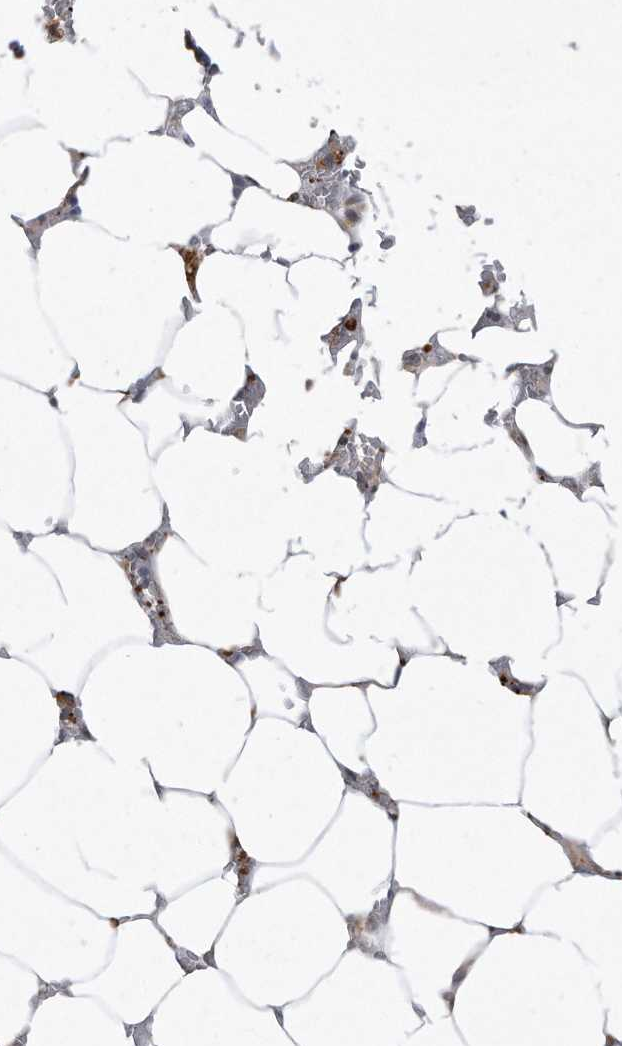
{"staining": {"intensity": "moderate", "quantity": "<25%", "location": "cytoplasmic/membranous"}, "tissue": "bone marrow", "cell_type": "Hematopoietic cells", "image_type": "normal", "snomed": [{"axis": "morphology", "description": "Normal tissue, NOS"}, {"axis": "topography", "description": "Bone marrow"}], "caption": "Hematopoietic cells exhibit low levels of moderate cytoplasmic/membranous expression in about <25% of cells in normal bone marrow.", "gene": "PGBD2", "patient": {"sex": "male", "age": 70}}